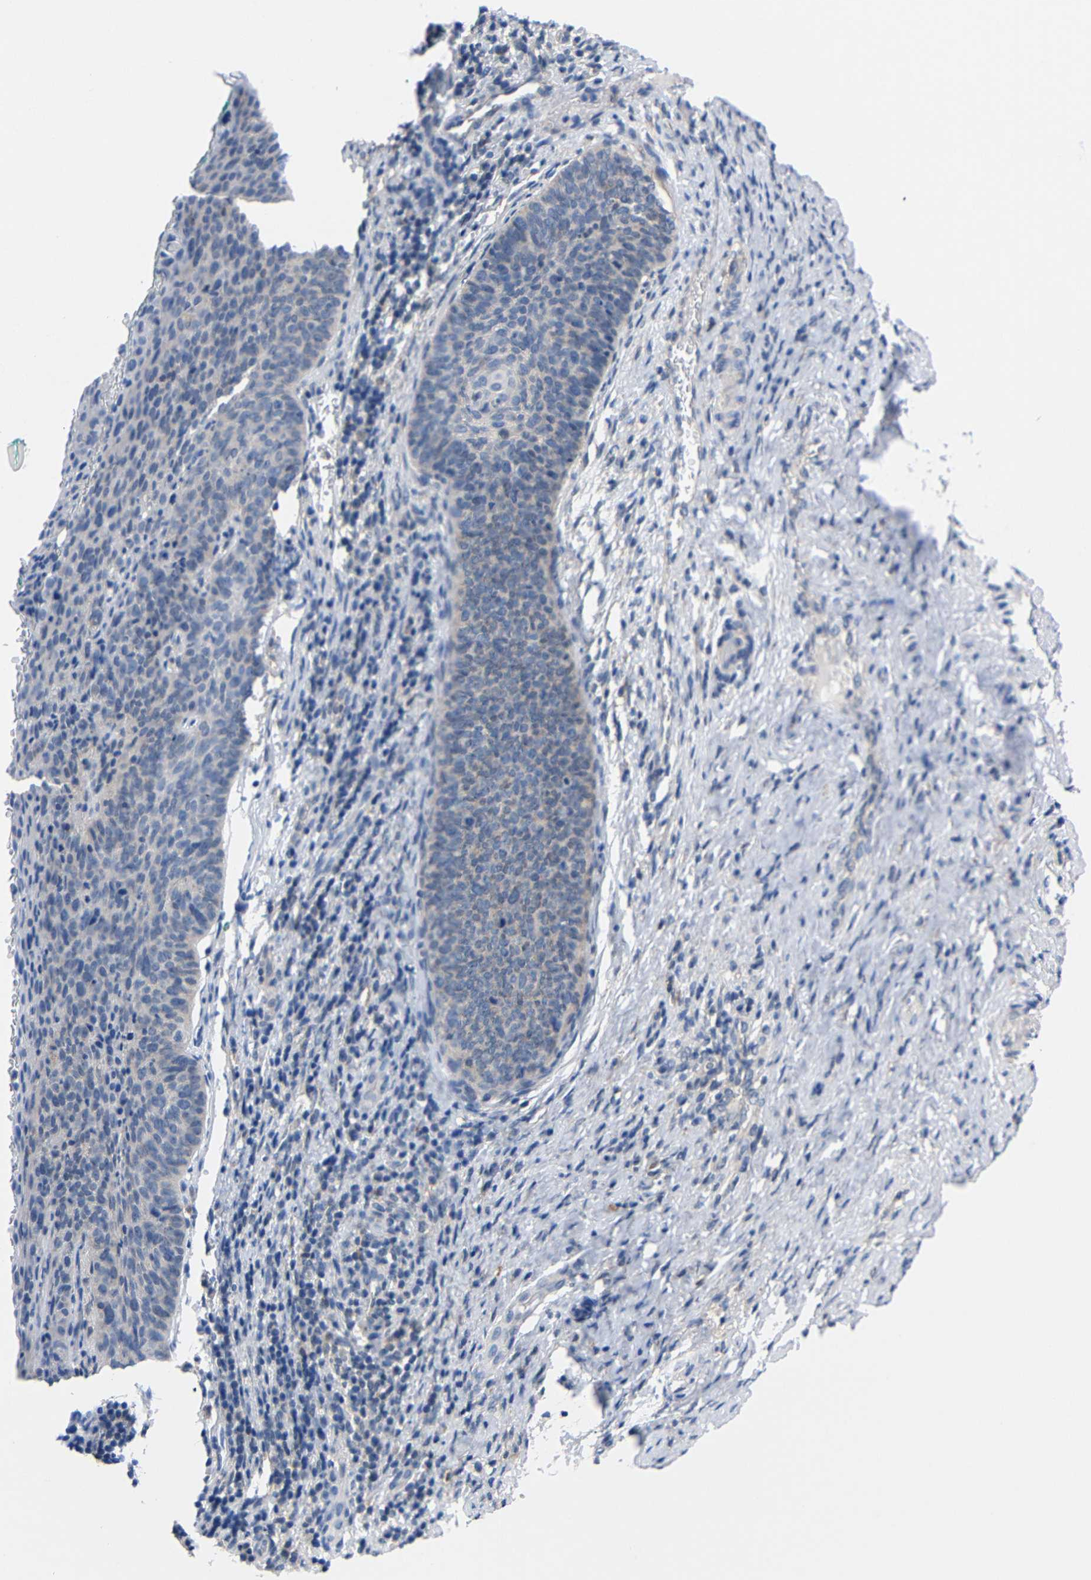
{"staining": {"intensity": "negative", "quantity": "none", "location": "none"}, "tissue": "cervical cancer", "cell_type": "Tumor cells", "image_type": "cancer", "snomed": [{"axis": "morphology", "description": "Squamous cell carcinoma, NOS"}, {"axis": "topography", "description": "Cervix"}], "caption": "Cervical cancer (squamous cell carcinoma) was stained to show a protein in brown. There is no significant staining in tumor cells. (IHC, brightfield microscopy, high magnification).", "gene": "PEBP1", "patient": {"sex": "female", "age": 33}}